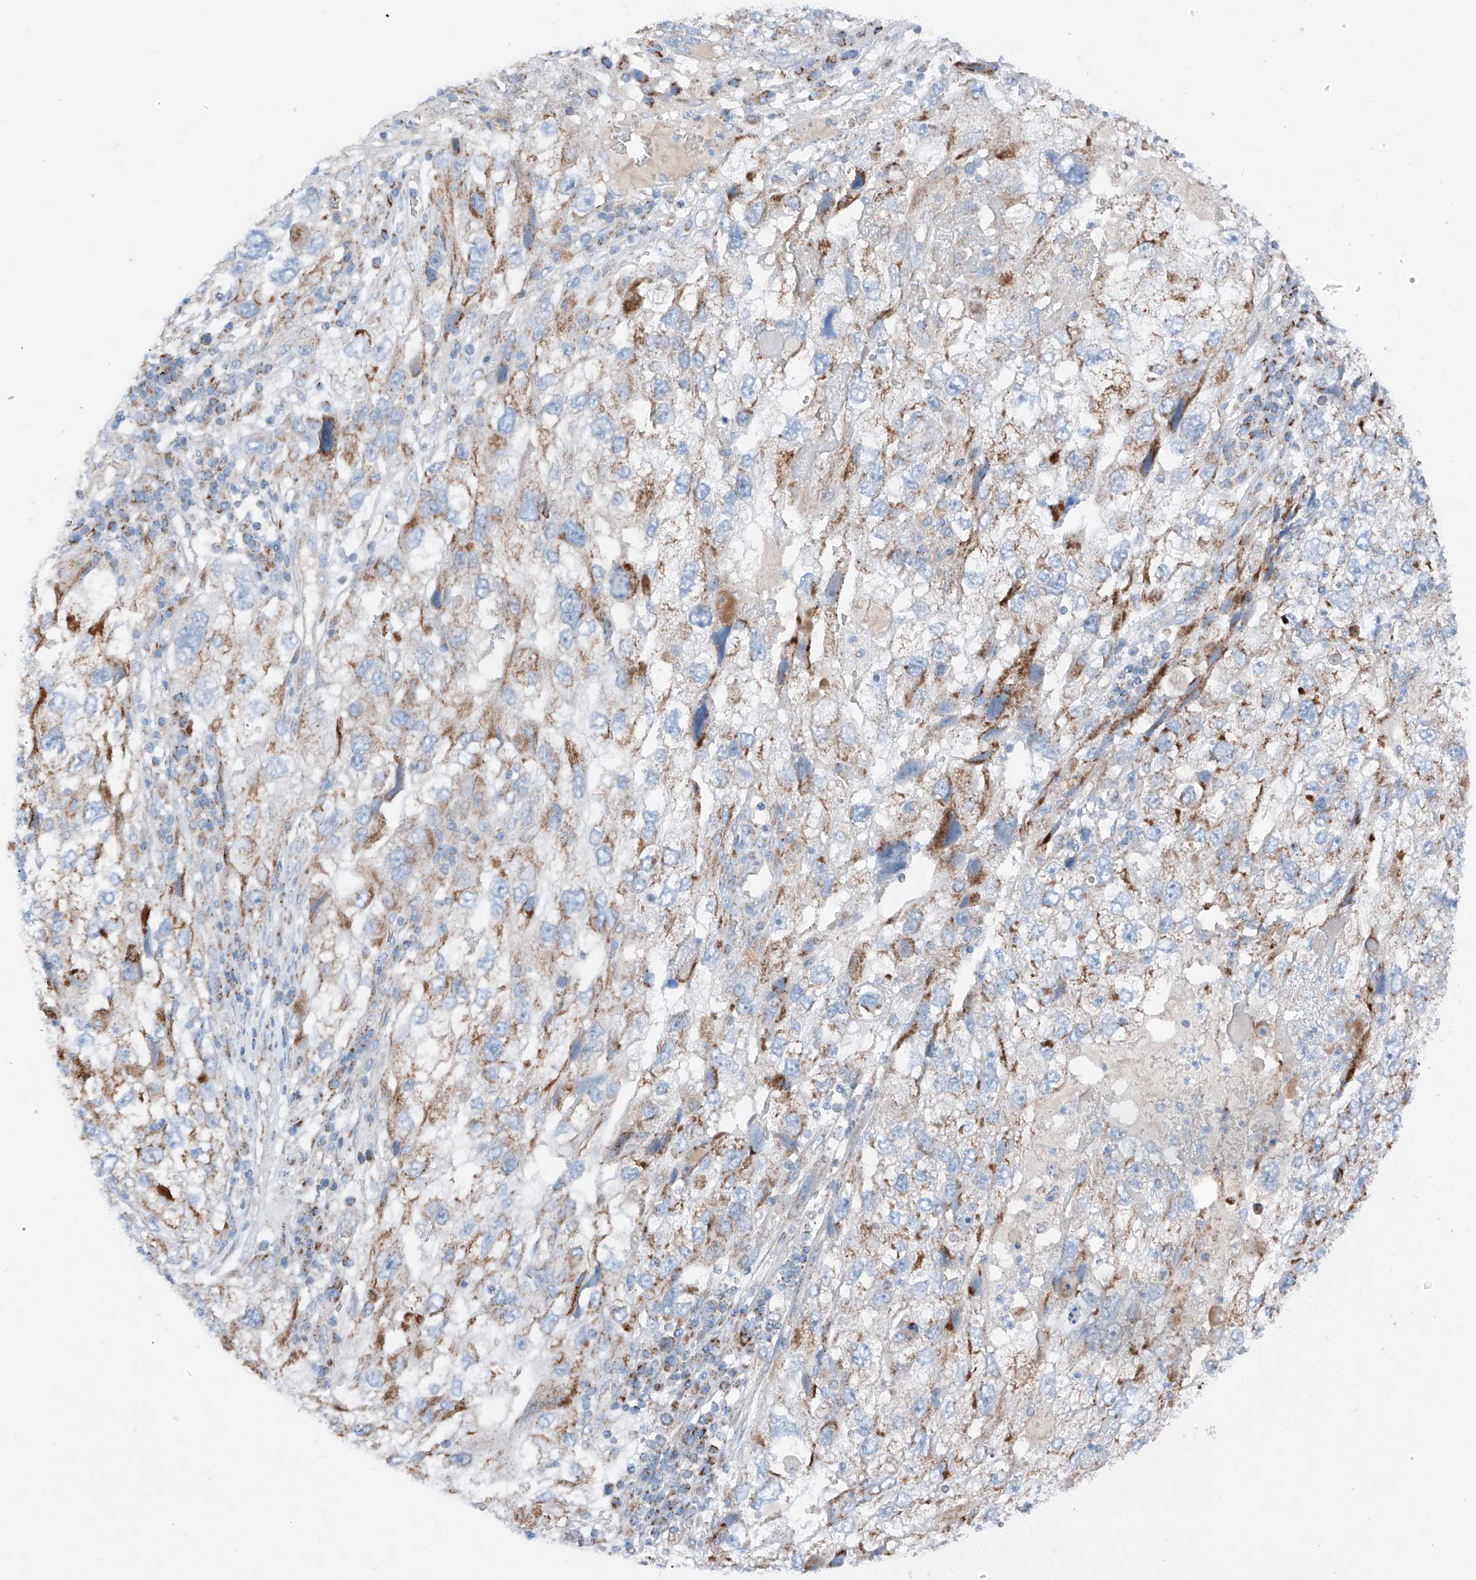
{"staining": {"intensity": "moderate", "quantity": "25%-75%", "location": "cytoplasmic/membranous"}, "tissue": "endometrial cancer", "cell_type": "Tumor cells", "image_type": "cancer", "snomed": [{"axis": "morphology", "description": "Adenocarcinoma, NOS"}, {"axis": "topography", "description": "Endometrium"}], "caption": "Immunohistochemical staining of endometrial cancer demonstrates medium levels of moderate cytoplasmic/membranous protein positivity in about 25%-75% of tumor cells.", "gene": "MRAP", "patient": {"sex": "female", "age": 49}}